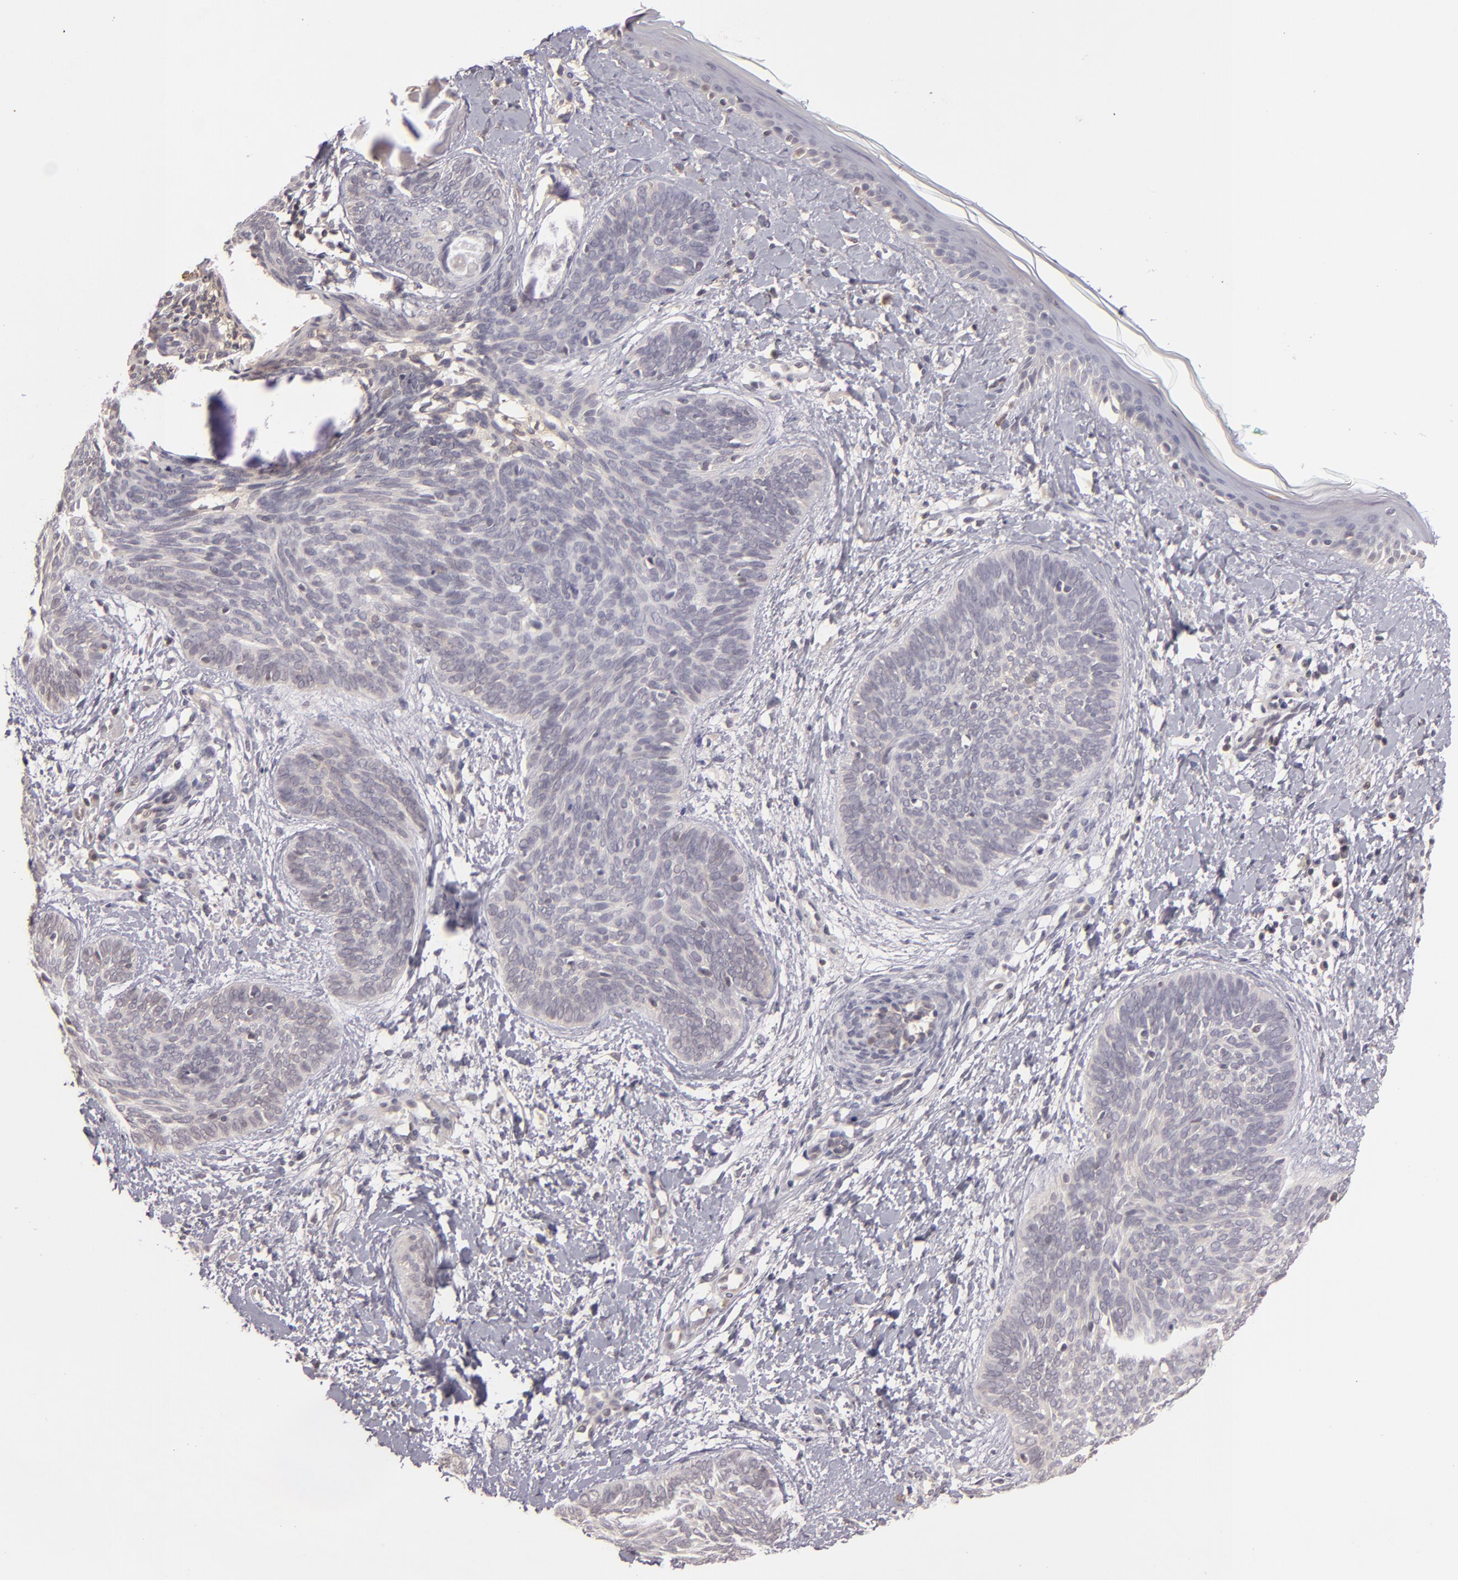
{"staining": {"intensity": "moderate", "quantity": "25%-75%", "location": "cytoplasmic/membranous"}, "tissue": "skin cancer", "cell_type": "Tumor cells", "image_type": "cancer", "snomed": [{"axis": "morphology", "description": "Basal cell carcinoma"}, {"axis": "topography", "description": "Skin"}], "caption": "The histopathology image reveals immunohistochemical staining of skin cancer (basal cell carcinoma). There is moderate cytoplasmic/membranous expression is appreciated in approximately 25%-75% of tumor cells.", "gene": "LRG1", "patient": {"sex": "female", "age": 81}}